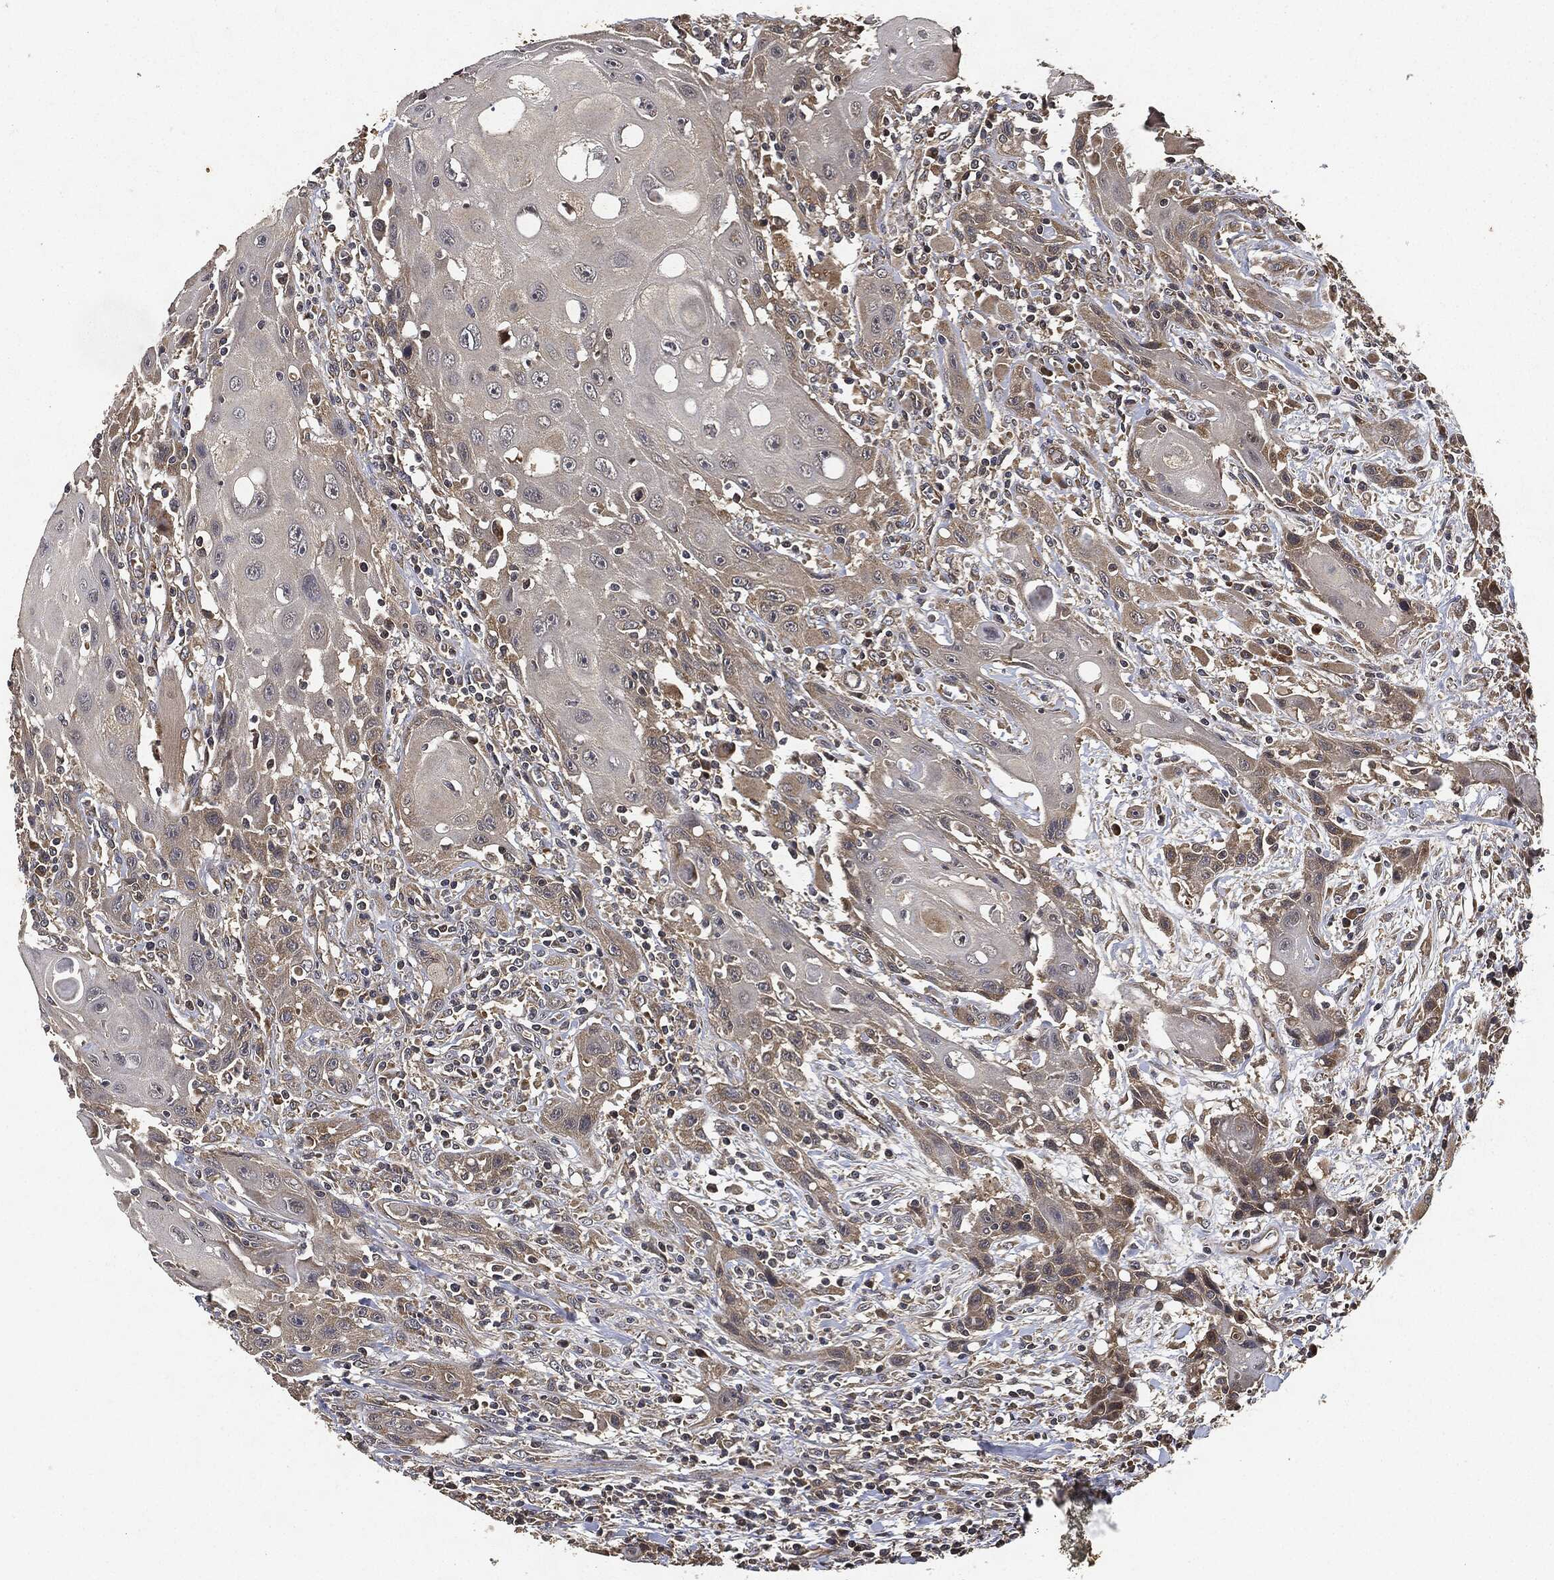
{"staining": {"intensity": "weak", "quantity": "<25%", "location": "cytoplasmic/membranous"}, "tissue": "head and neck cancer", "cell_type": "Tumor cells", "image_type": "cancer", "snomed": [{"axis": "morphology", "description": "Normal tissue, NOS"}, {"axis": "morphology", "description": "Squamous cell carcinoma, NOS"}, {"axis": "topography", "description": "Oral tissue"}, {"axis": "topography", "description": "Head-Neck"}], "caption": "Immunohistochemistry (IHC) micrograph of neoplastic tissue: human head and neck cancer stained with DAB (3,3'-diaminobenzidine) reveals no significant protein staining in tumor cells.", "gene": "MLST8", "patient": {"sex": "male", "age": 71}}